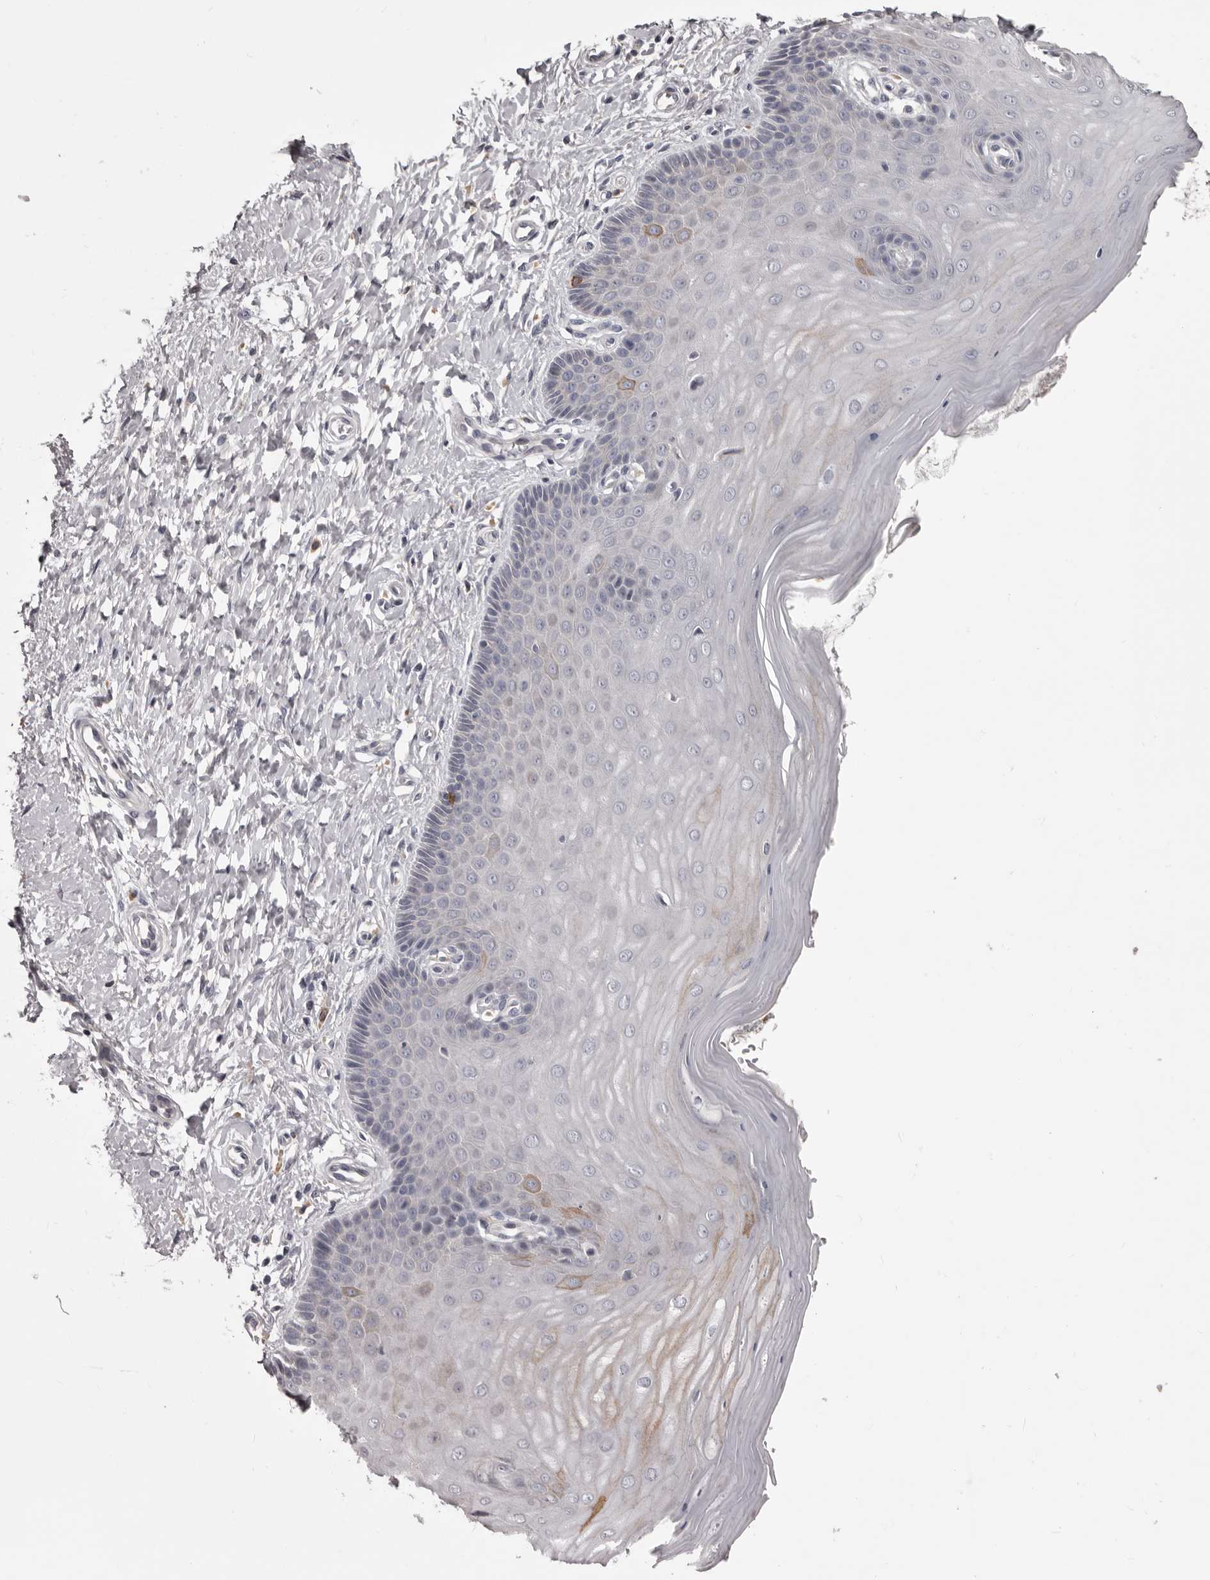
{"staining": {"intensity": "moderate", "quantity": ">75%", "location": "cytoplasmic/membranous"}, "tissue": "cervix", "cell_type": "Glandular cells", "image_type": "normal", "snomed": [{"axis": "morphology", "description": "Normal tissue, NOS"}, {"axis": "topography", "description": "Cervix"}], "caption": "Immunohistochemical staining of normal cervix exhibits >75% levels of moderate cytoplasmic/membranous protein expression in about >75% of glandular cells.", "gene": "LPAR6", "patient": {"sex": "female", "age": 55}}